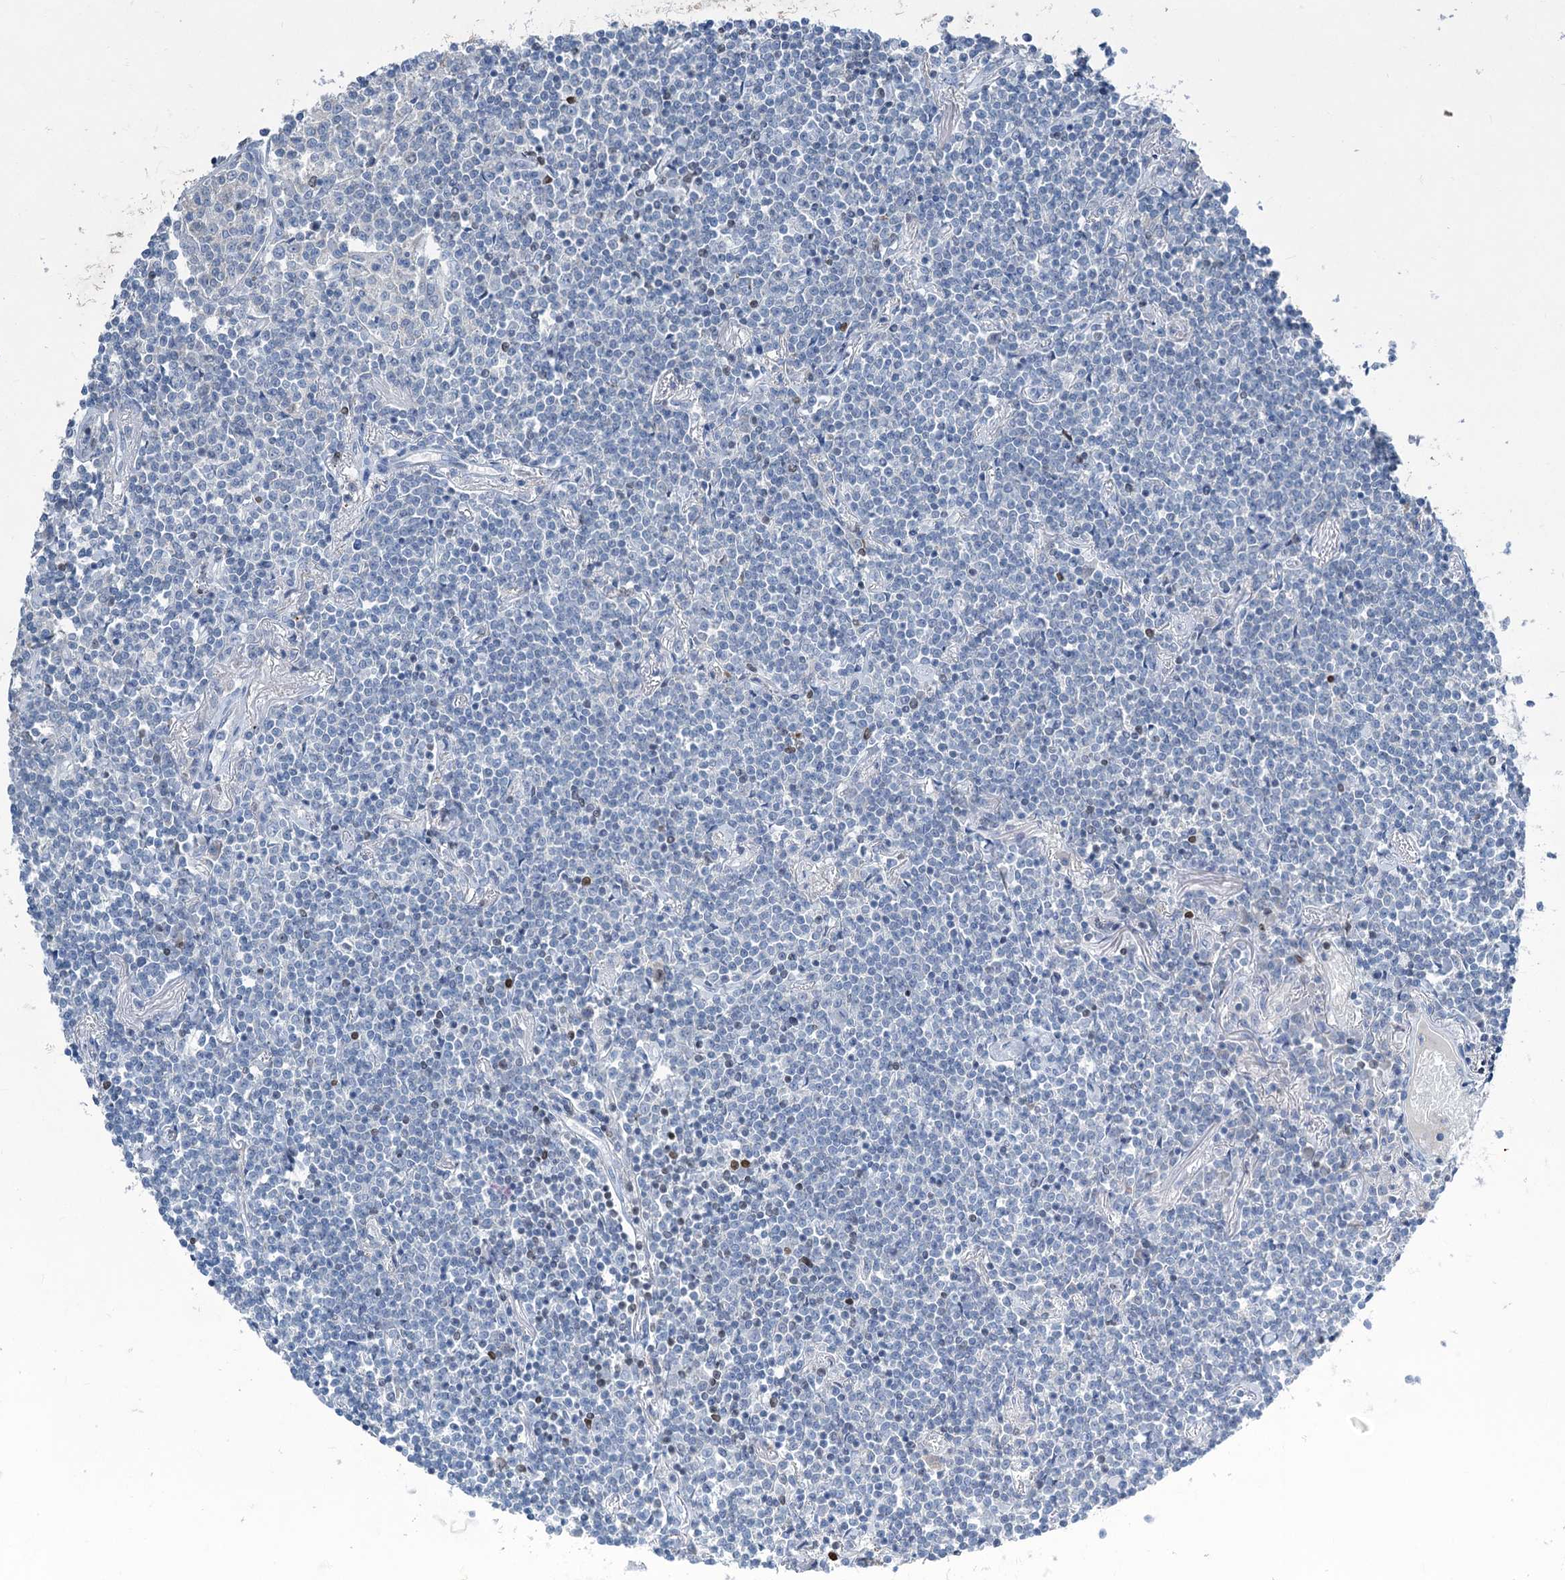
{"staining": {"intensity": "negative", "quantity": "none", "location": "none"}, "tissue": "lymphoma", "cell_type": "Tumor cells", "image_type": "cancer", "snomed": [{"axis": "morphology", "description": "Malignant lymphoma, non-Hodgkin's type, Low grade"}, {"axis": "topography", "description": "Lung"}], "caption": "Low-grade malignant lymphoma, non-Hodgkin's type was stained to show a protein in brown. There is no significant positivity in tumor cells.", "gene": "ELP4", "patient": {"sex": "female", "age": 71}}